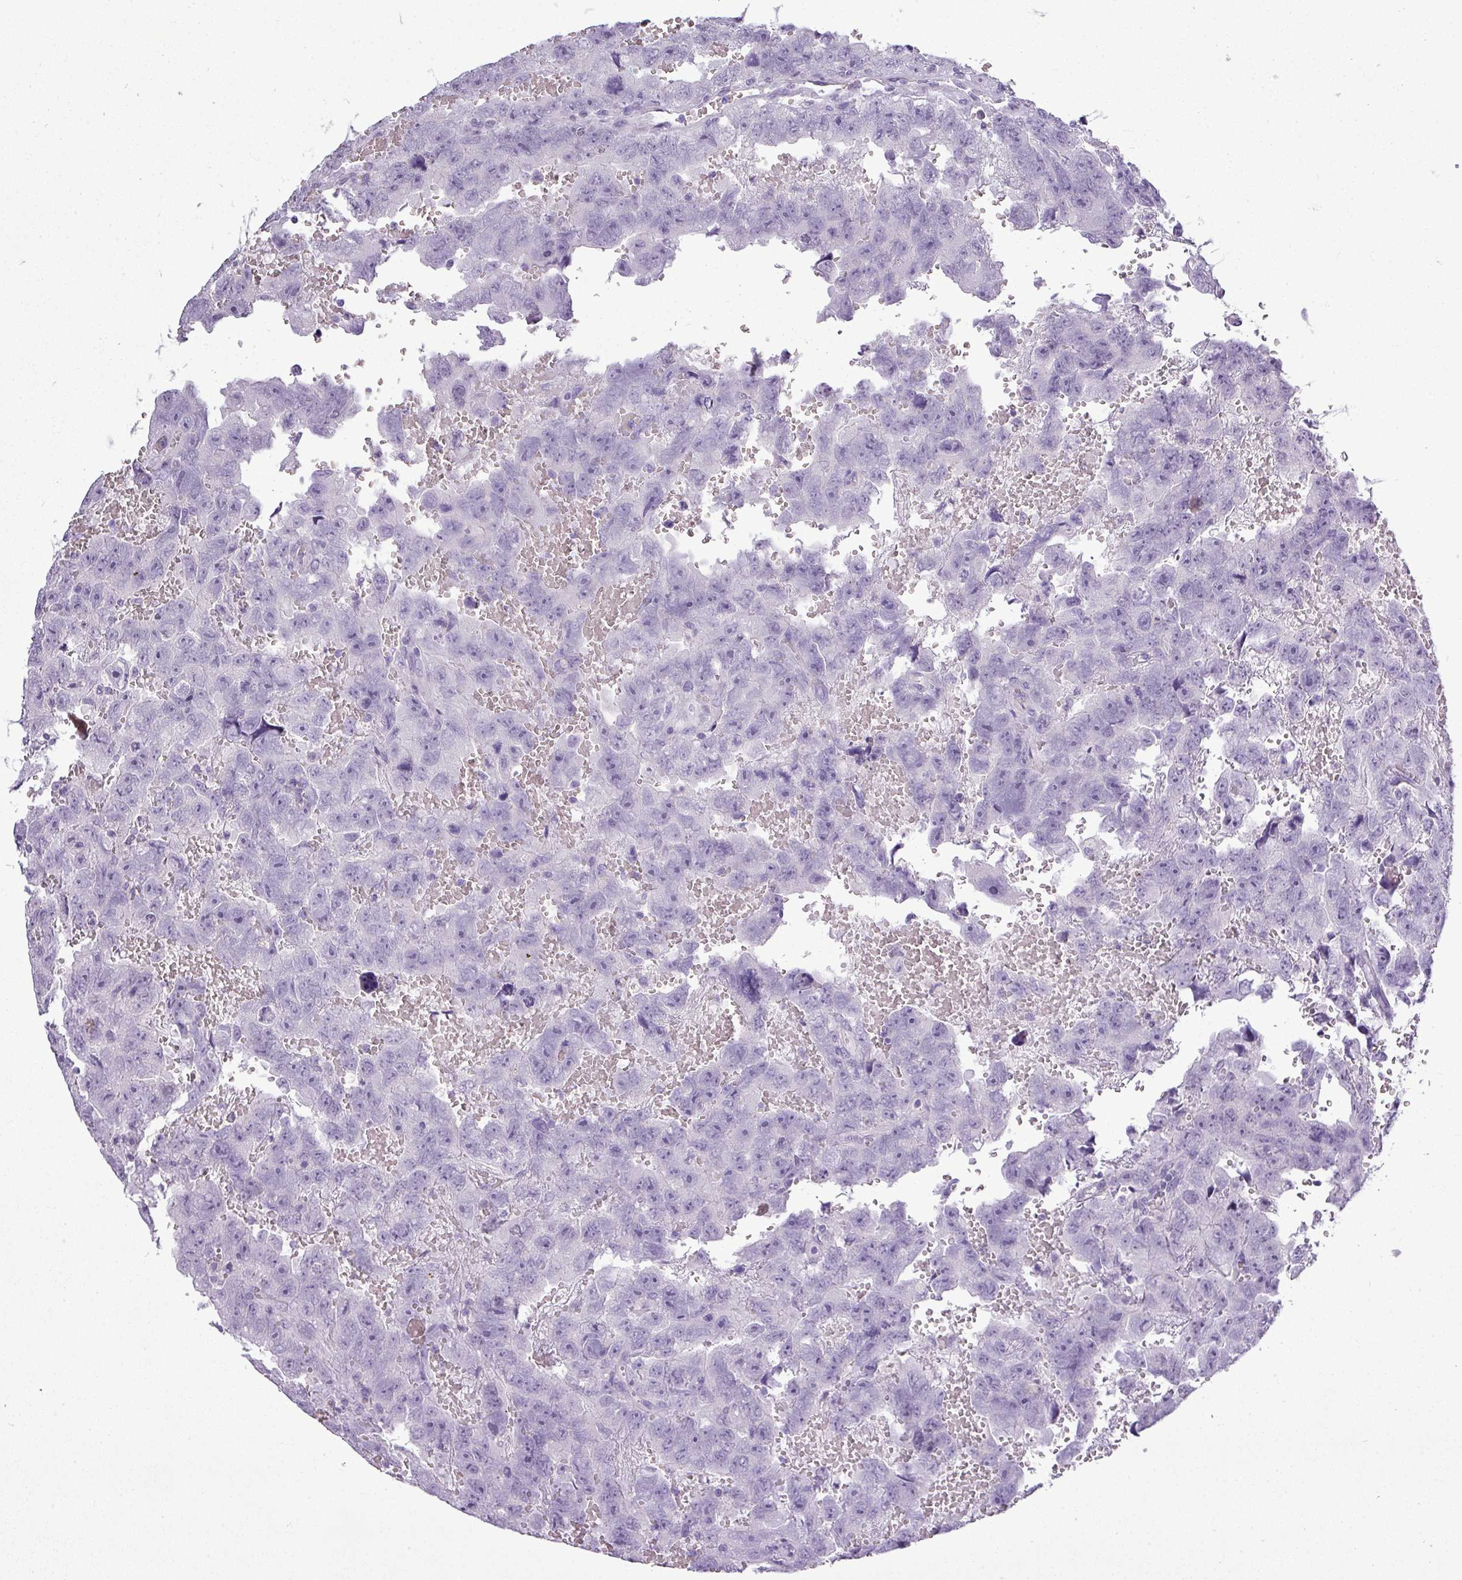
{"staining": {"intensity": "negative", "quantity": "none", "location": "none"}, "tissue": "testis cancer", "cell_type": "Tumor cells", "image_type": "cancer", "snomed": [{"axis": "morphology", "description": "Carcinoma, Embryonal, NOS"}, {"axis": "topography", "description": "Testis"}], "caption": "Immunohistochemical staining of testis cancer (embryonal carcinoma) shows no significant staining in tumor cells.", "gene": "TMEM91", "patient": {"sex": "male", "age": 45}}